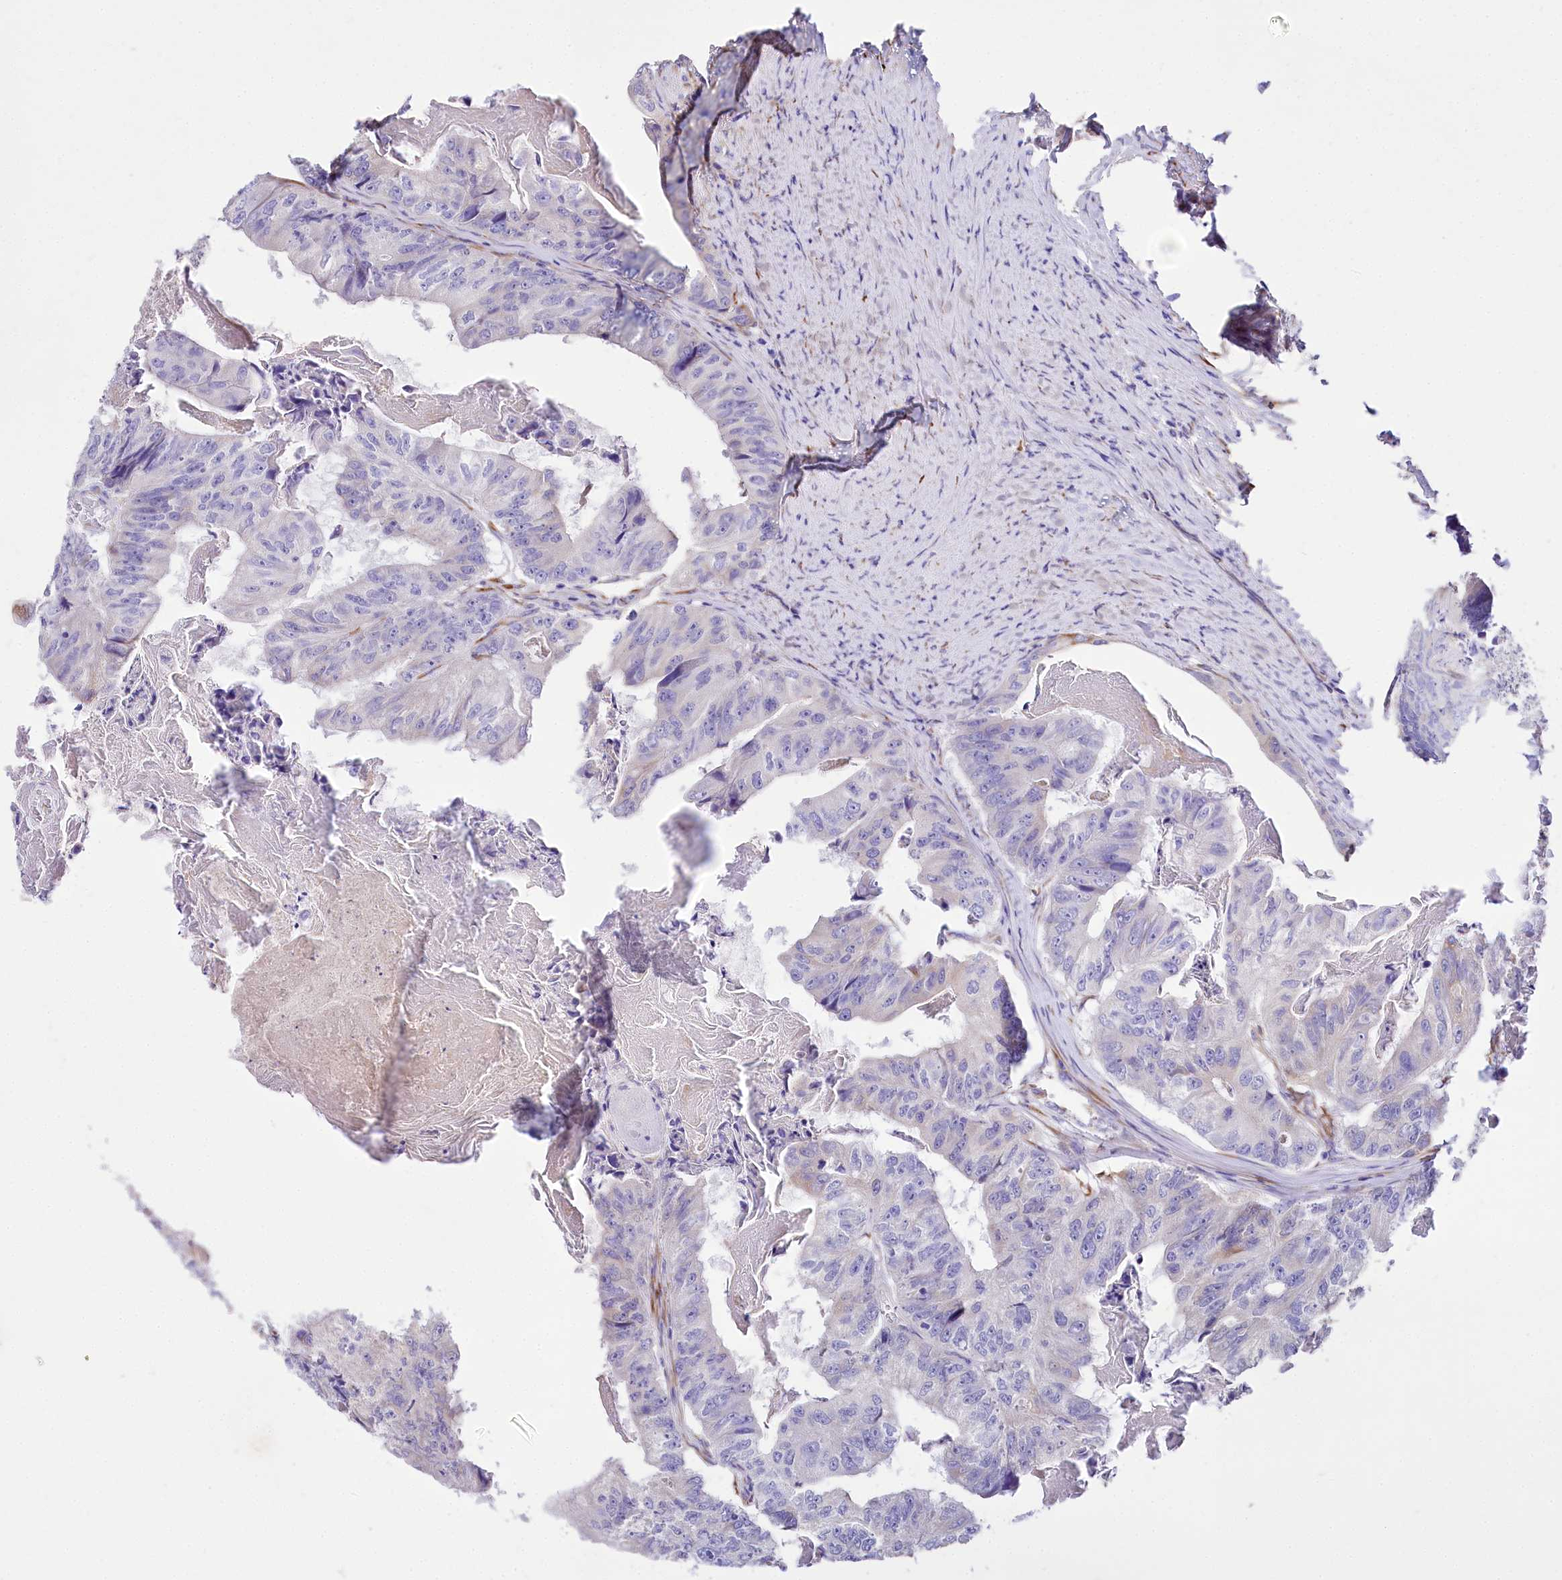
{"staining": {"intensity": "negative", "quantity": "none", "location": "none"}, "tissue": "colorectal cancer", "cell_type": "Tumor cells", "image_type": "cancer", "snomed": [{"axis": "morphology", "description": "Adenocarcinoma, NOS"}, {"axis": "topography", "description": "Colon"}], "caption": "DAB immunohistochemical staining of colorectal cancer (adenocarcinoma) shows no significant positivity in tumor cells. (DAB IHC with hematoxylin counter stain).", "gene": "A2ML1", "patient": {"sex": "female", "age": 67}}